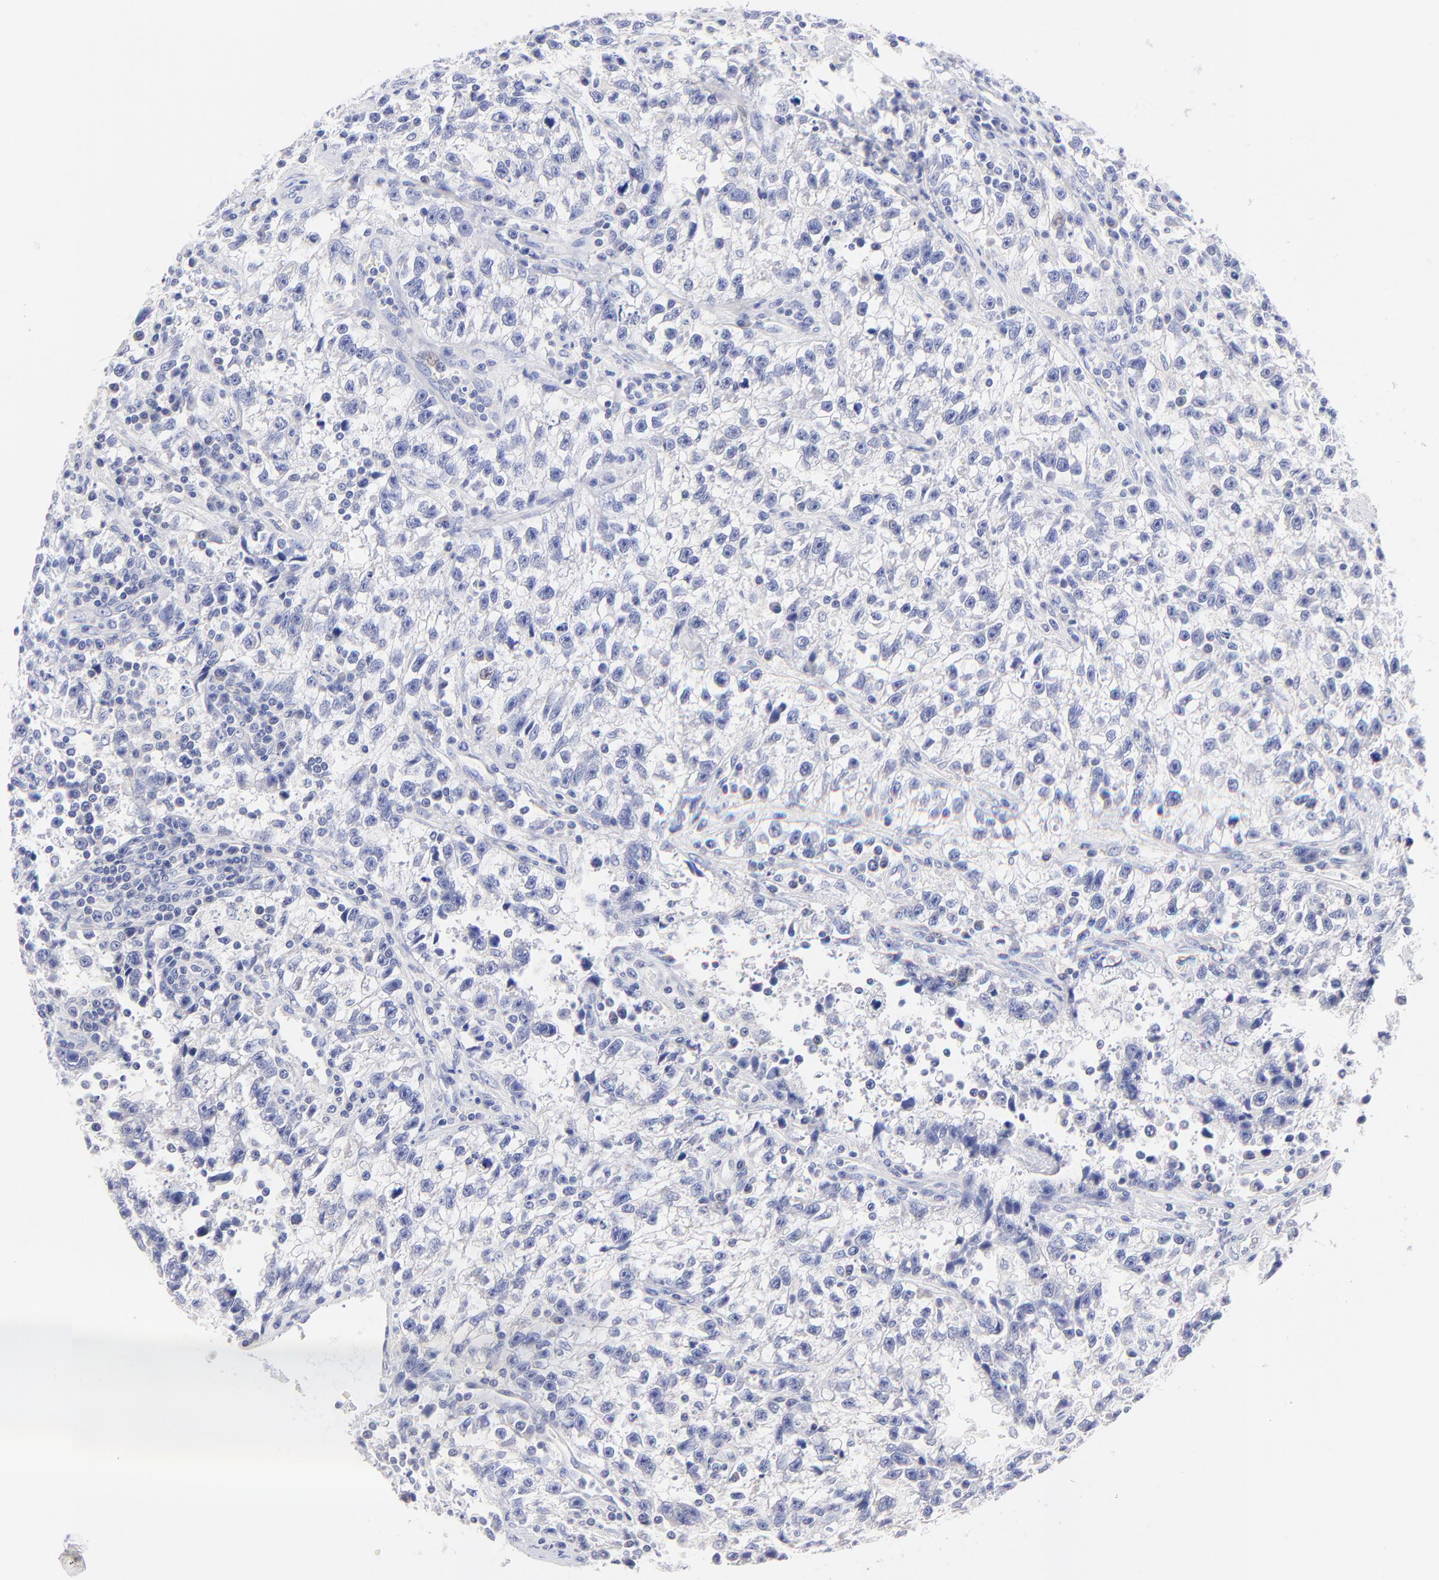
{"staining": {"intensity": "negative", "quantity": "none", "location": "none"}, "tissue": "testis cancer", "cell_type": "Tumor cells", "image_type": "cancer", "snomed": [{"axis": "morphology", "description": "Seminoma, NOS"}, {"axis": "topography", "description": "Testis"}], "caption": "Immunohistochemistry of testis cancer exhibits no expression in tumor cells. Brightfield microscopy of immunohistochemistry (IHC) stained with DAB (brown) and hematoxylin (blue), captured at high magnification.", "gene": "EBP", "patient": {"sex": "male", "age": 38}}